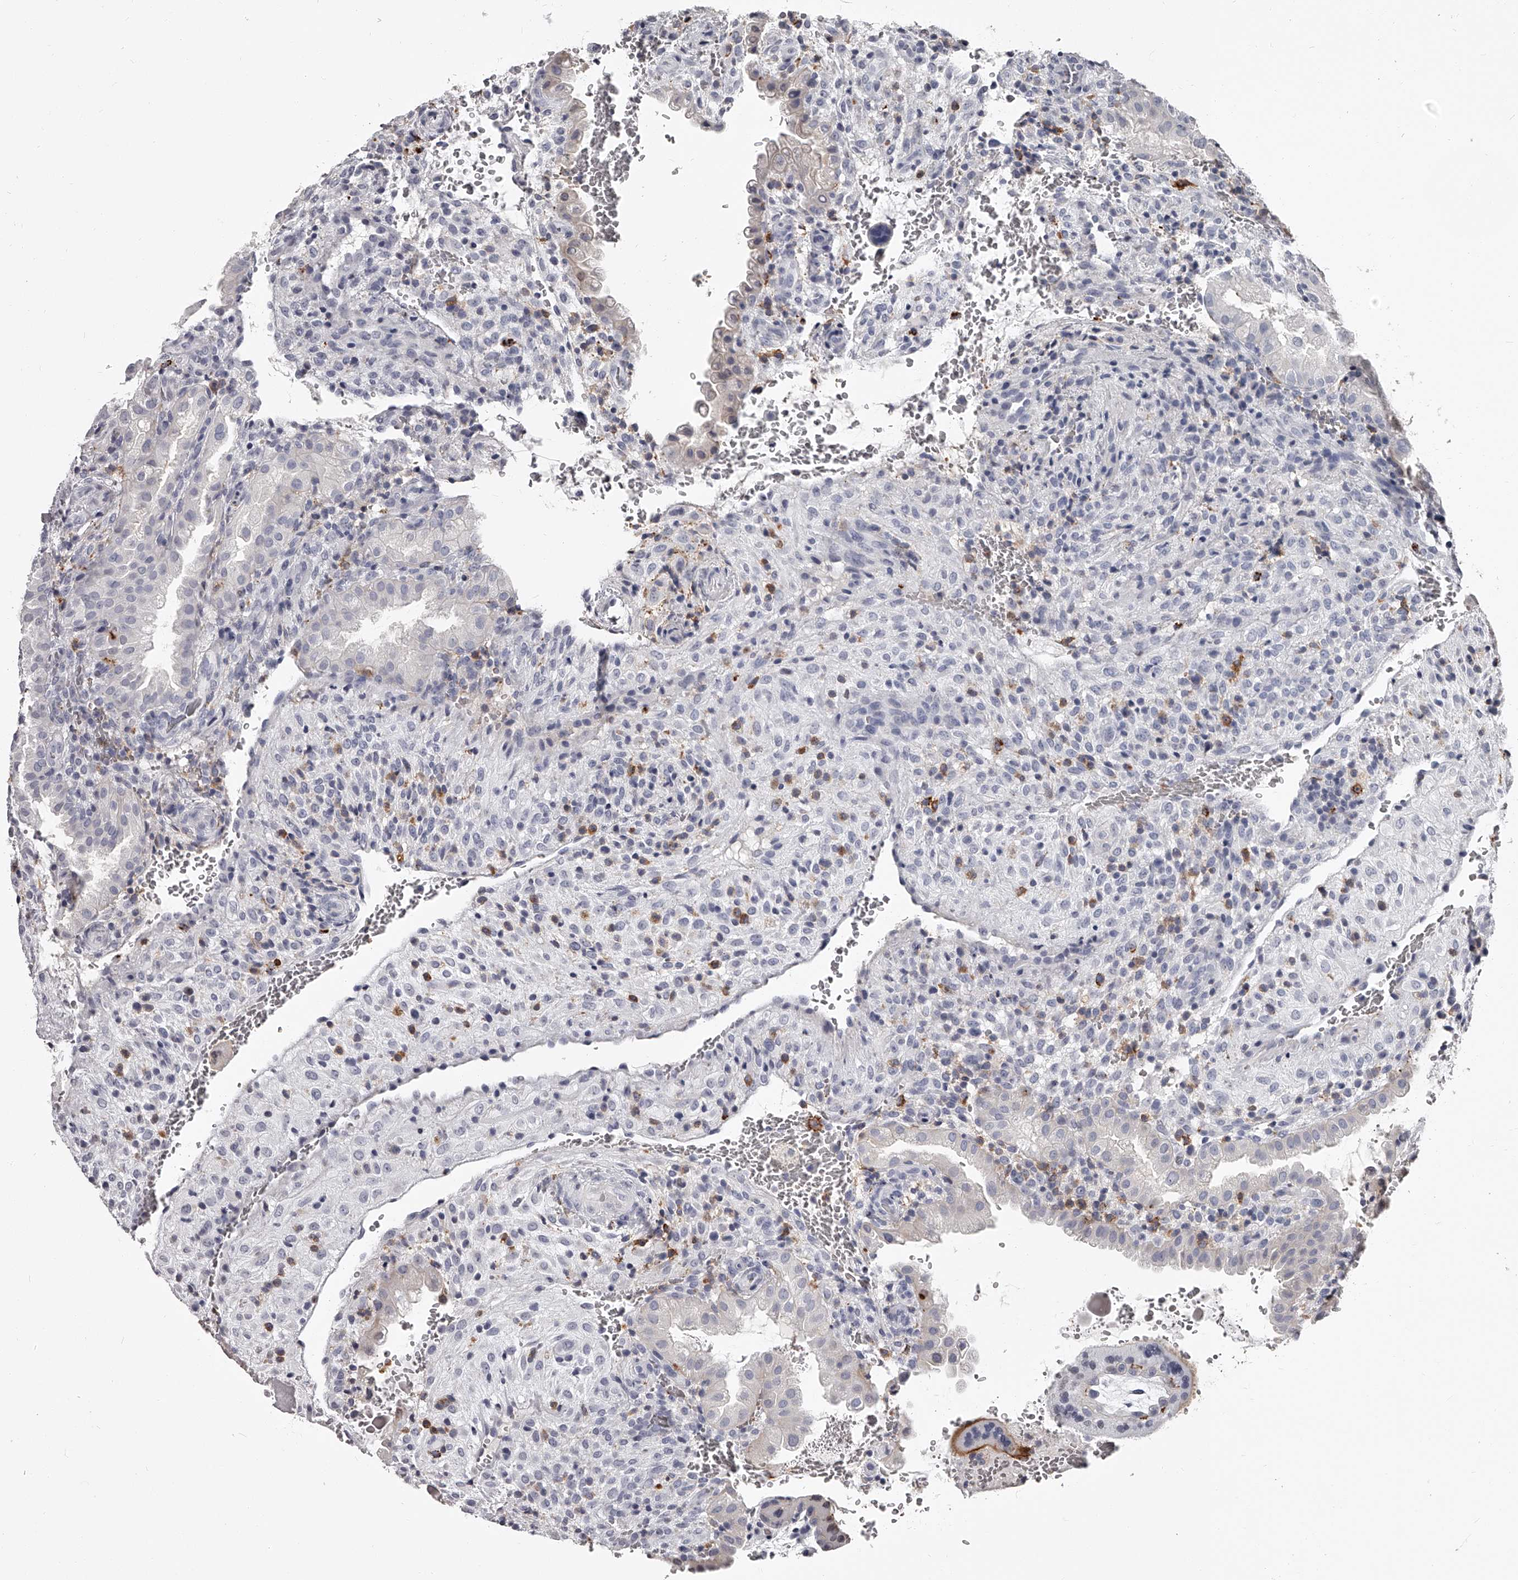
{"staining": {"intensity": "weak", "quantity": "<25%", "location": "cytoplasmic/membranous"}, "tissue": "placenta", "cell_type": "Decidual cells", "image_type": "normal", "snomed": [{"axis": "morphology", "description": "Normal tissue, NOS"}, {"axis": "topography", "description": "Placenta"}], "caption": "Immunohistochemistry image of normal placenta: human placenta stained with DAB reveals no significant protein positivity in decidual cells.", "gene": "PACSIN1", "patient": {"sex": "female", "age": 35}}